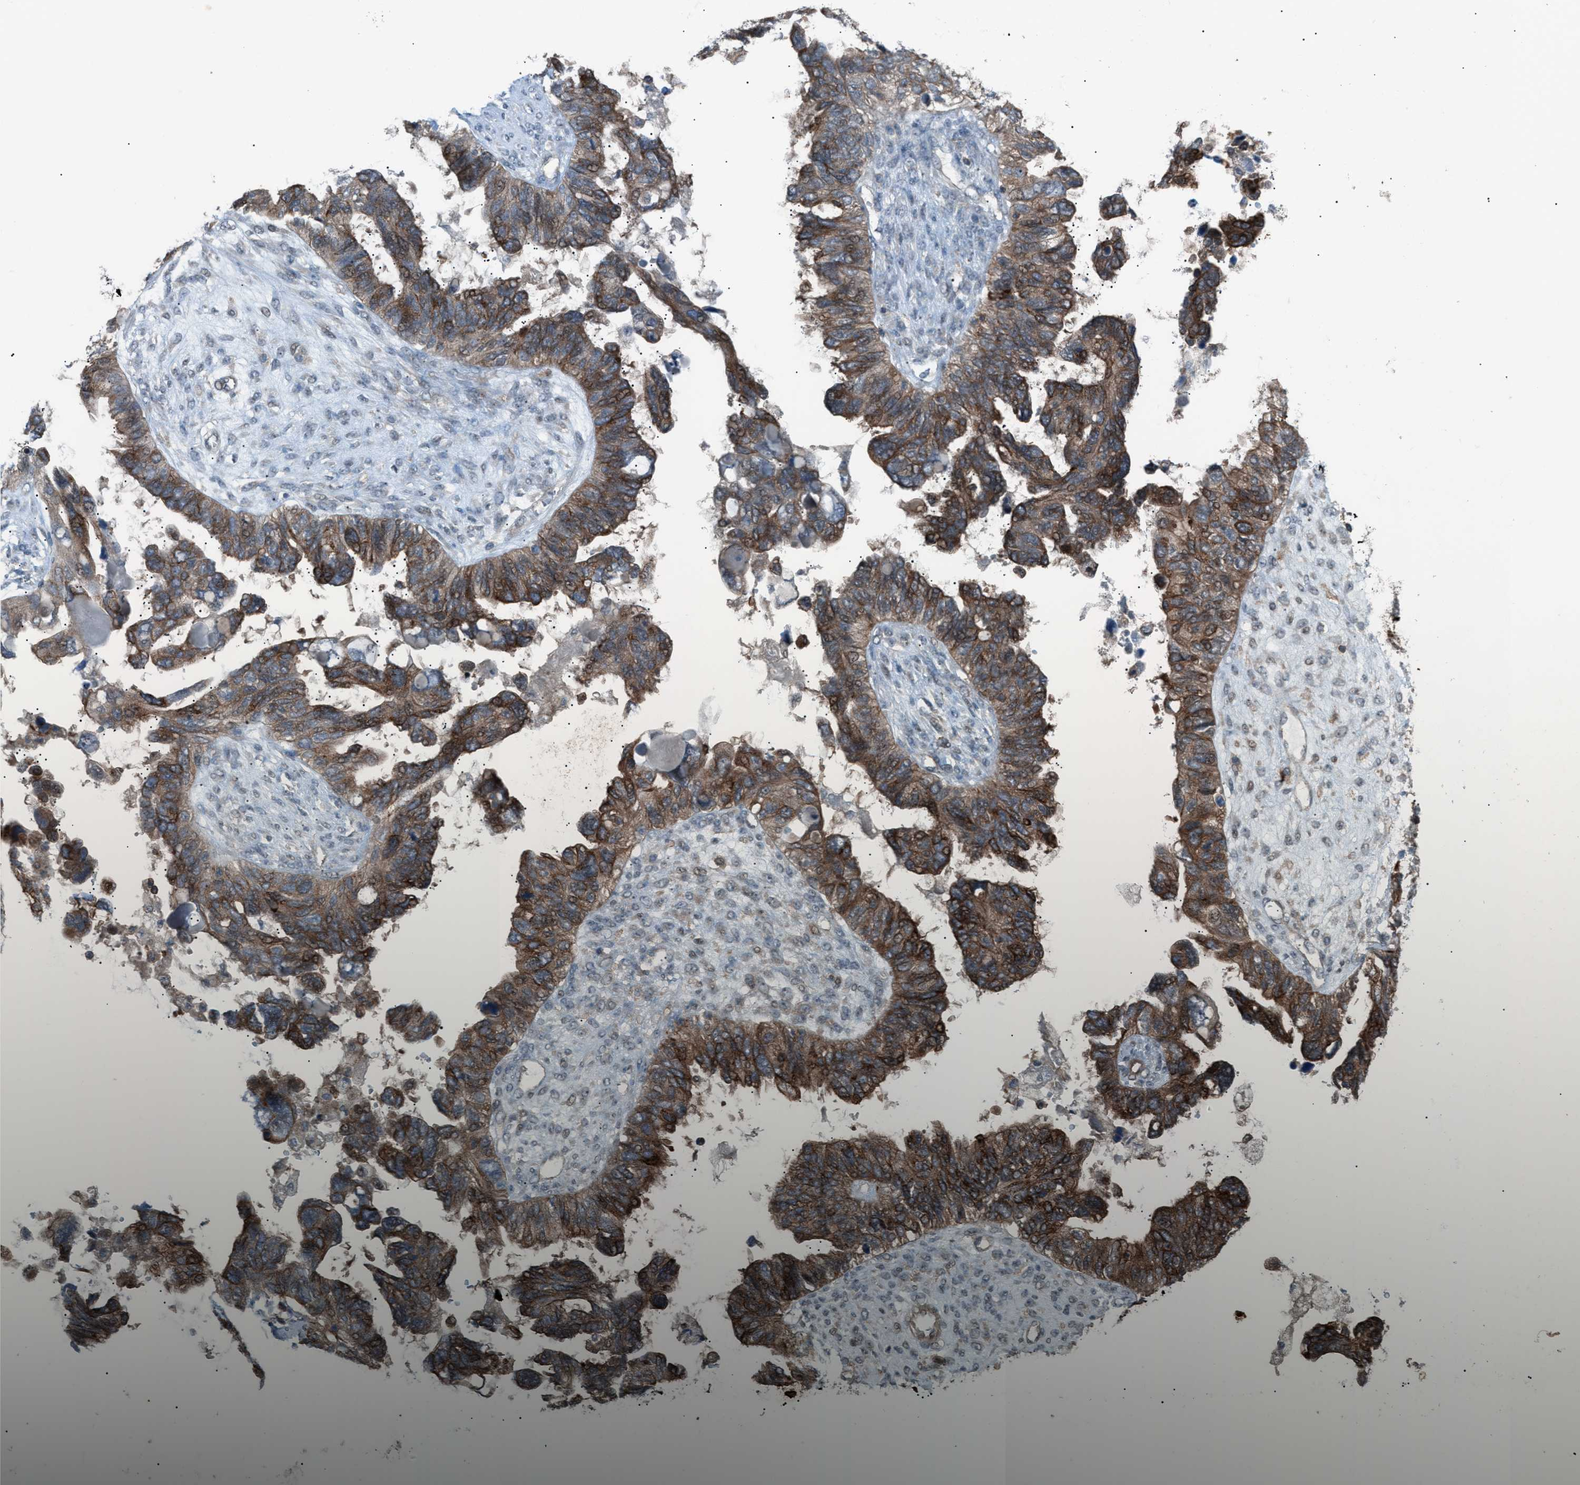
{"staining": {"intensity": "strong", "quantity": ">75%", "location": "cytoplasmic/membranous"}, "tissue": "ovarian cancer", "cell_type": "Tumor cells", "image_type": "cancer", "snomed": [{"axis": "morphology", "description": "Cystadenocarcinoma, serous, NOS"}, {"axis": "topography", "description": "Ovary"}], "caption": "High-magnification brightfield microscopy of ovarian cancer stained with DAB (brown) and counterstained with hematoxylin (blue). tumor cells exhibit strong cytoplasmic/membranous expression is seen in approximately>75% of cells.", "gene": "DYRK1A", "patient": {"sex": "female", "age": 79}}